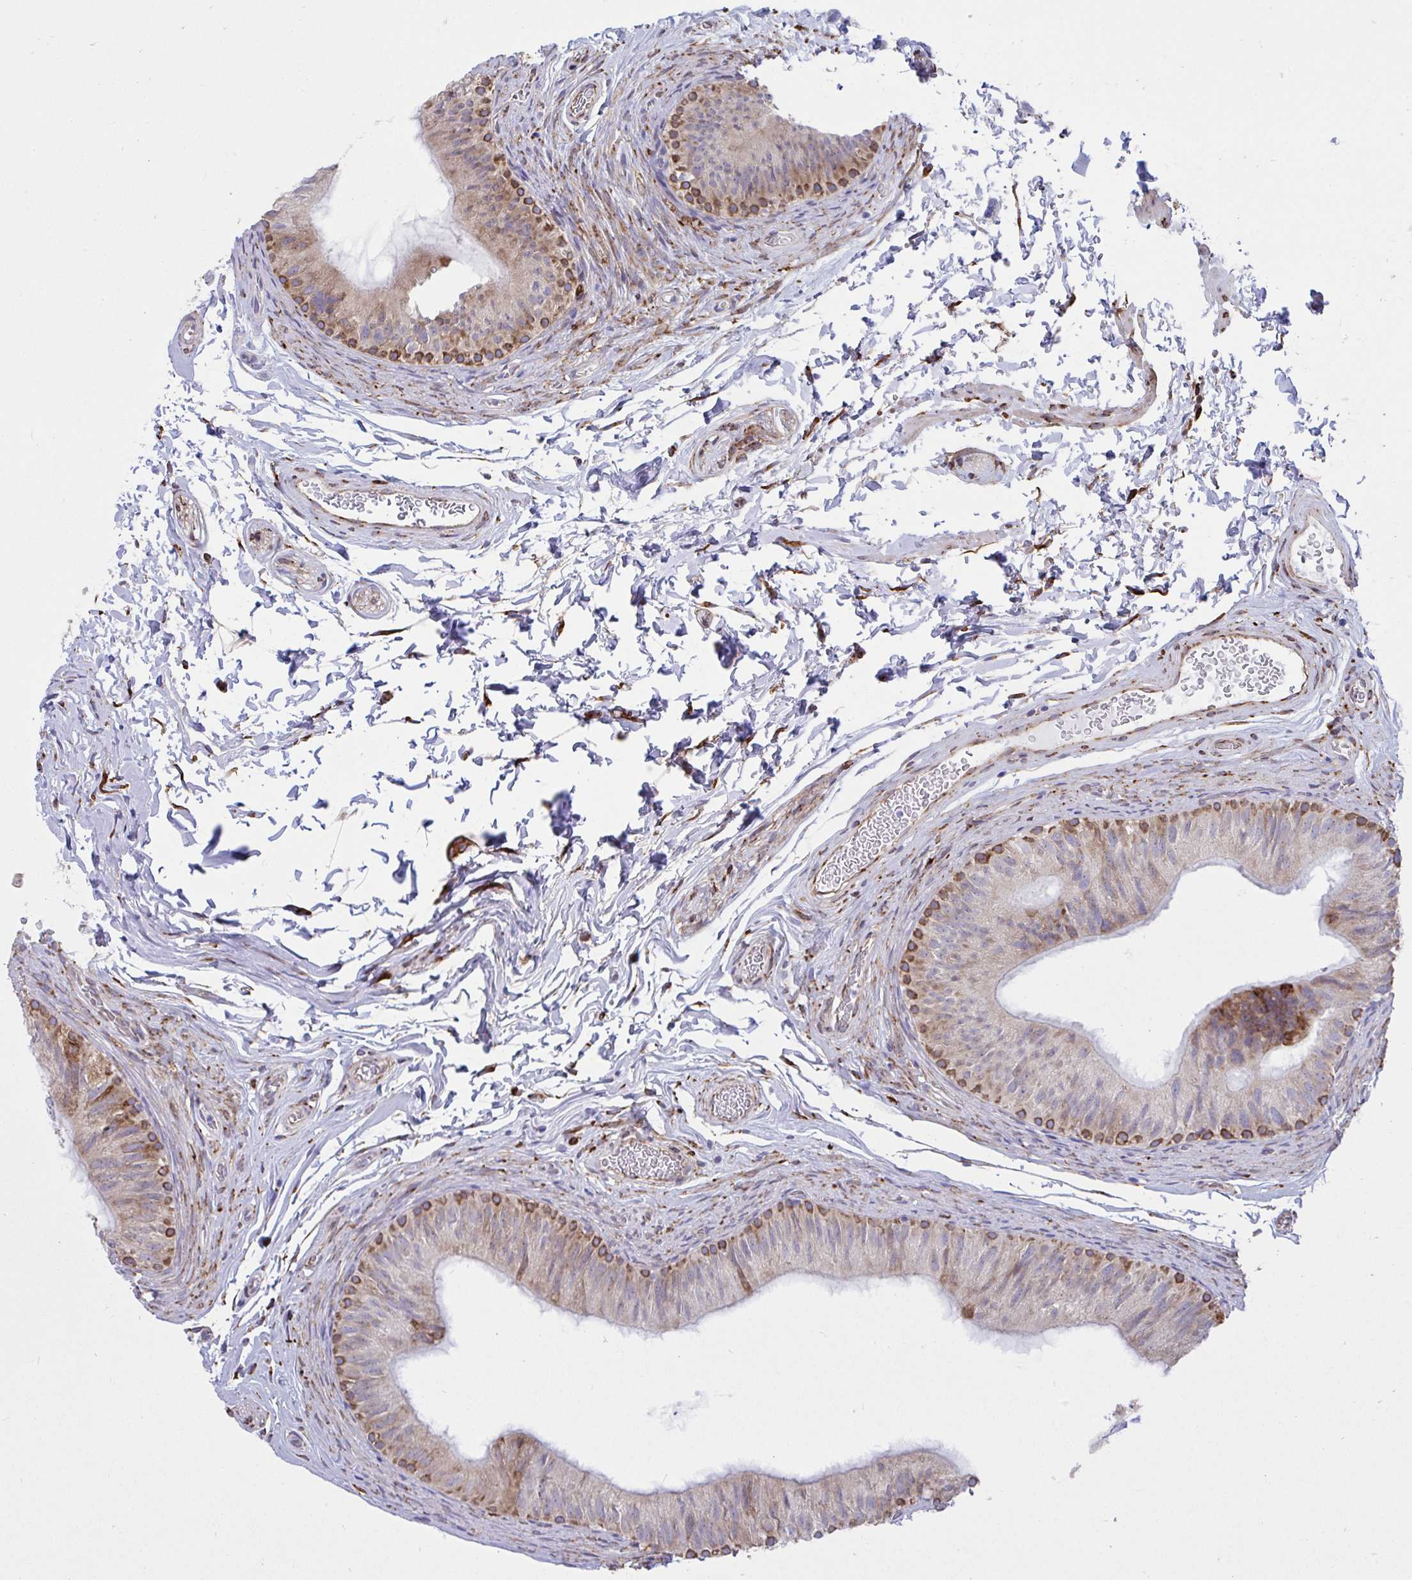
{"staining": {"intensity": "strong", "quantity": "<25%", "location": "cytoplasmic/membranous"}, "tissue": "epididymis", "cell_type": "Glandular cells", "image_type": "normal", "snomed": [{"axis": "morphology", "description": "Normal tissue, NOS"}, {"axis": "topography", "description": "Epididymis, spermatic cord, NOS"}, {"axis": "topography", "description": "Epididymis"}], "caption": "Brown immunohistochemical staining in normal human epididymis exhibits strong cytoplasmic/membranous staining in approximately <25% of glandular cells.", "gene": "ASPH", "patient": {"sex": "male", "age": 31}}